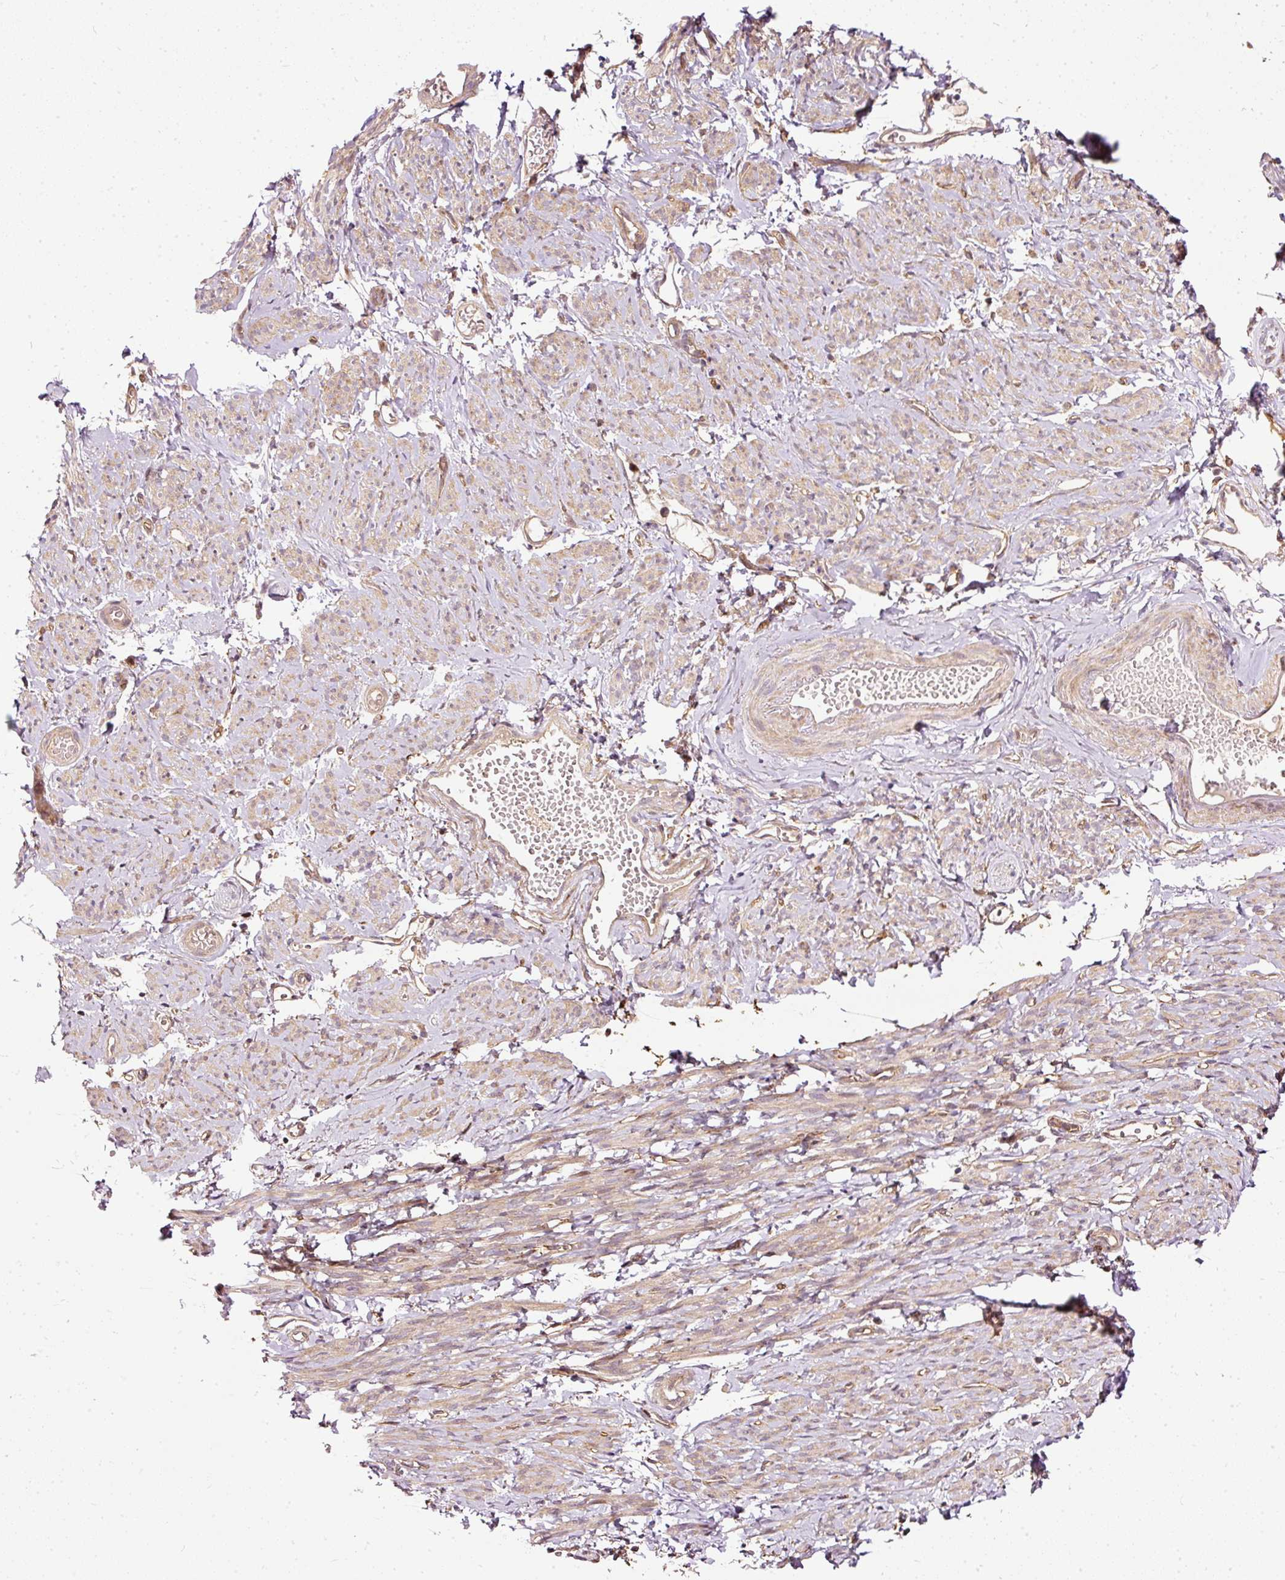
{"staining": {"intensity": "moderate", "quantity": "25%-75%", "location": "cytoplasmic/membranous"}, "tissue": "smooth muscle", "cell_type": "Smooth muscle cells", "image_type": "normal", "snomed": [{"axis": "morphology", "description": "Normal tissue, NOS"}, {"axis": "topography", "description": "Smooth muscle"}], "caption": "Benign smooth muscle reveals moderate cytoplasmic/membranous positivity in approximately 25%-75% of smooth muscle cells, visualized by immunohistochemistry.", "gene": "MIF4GD", "patient": {"sex": "female", "age": 65}}